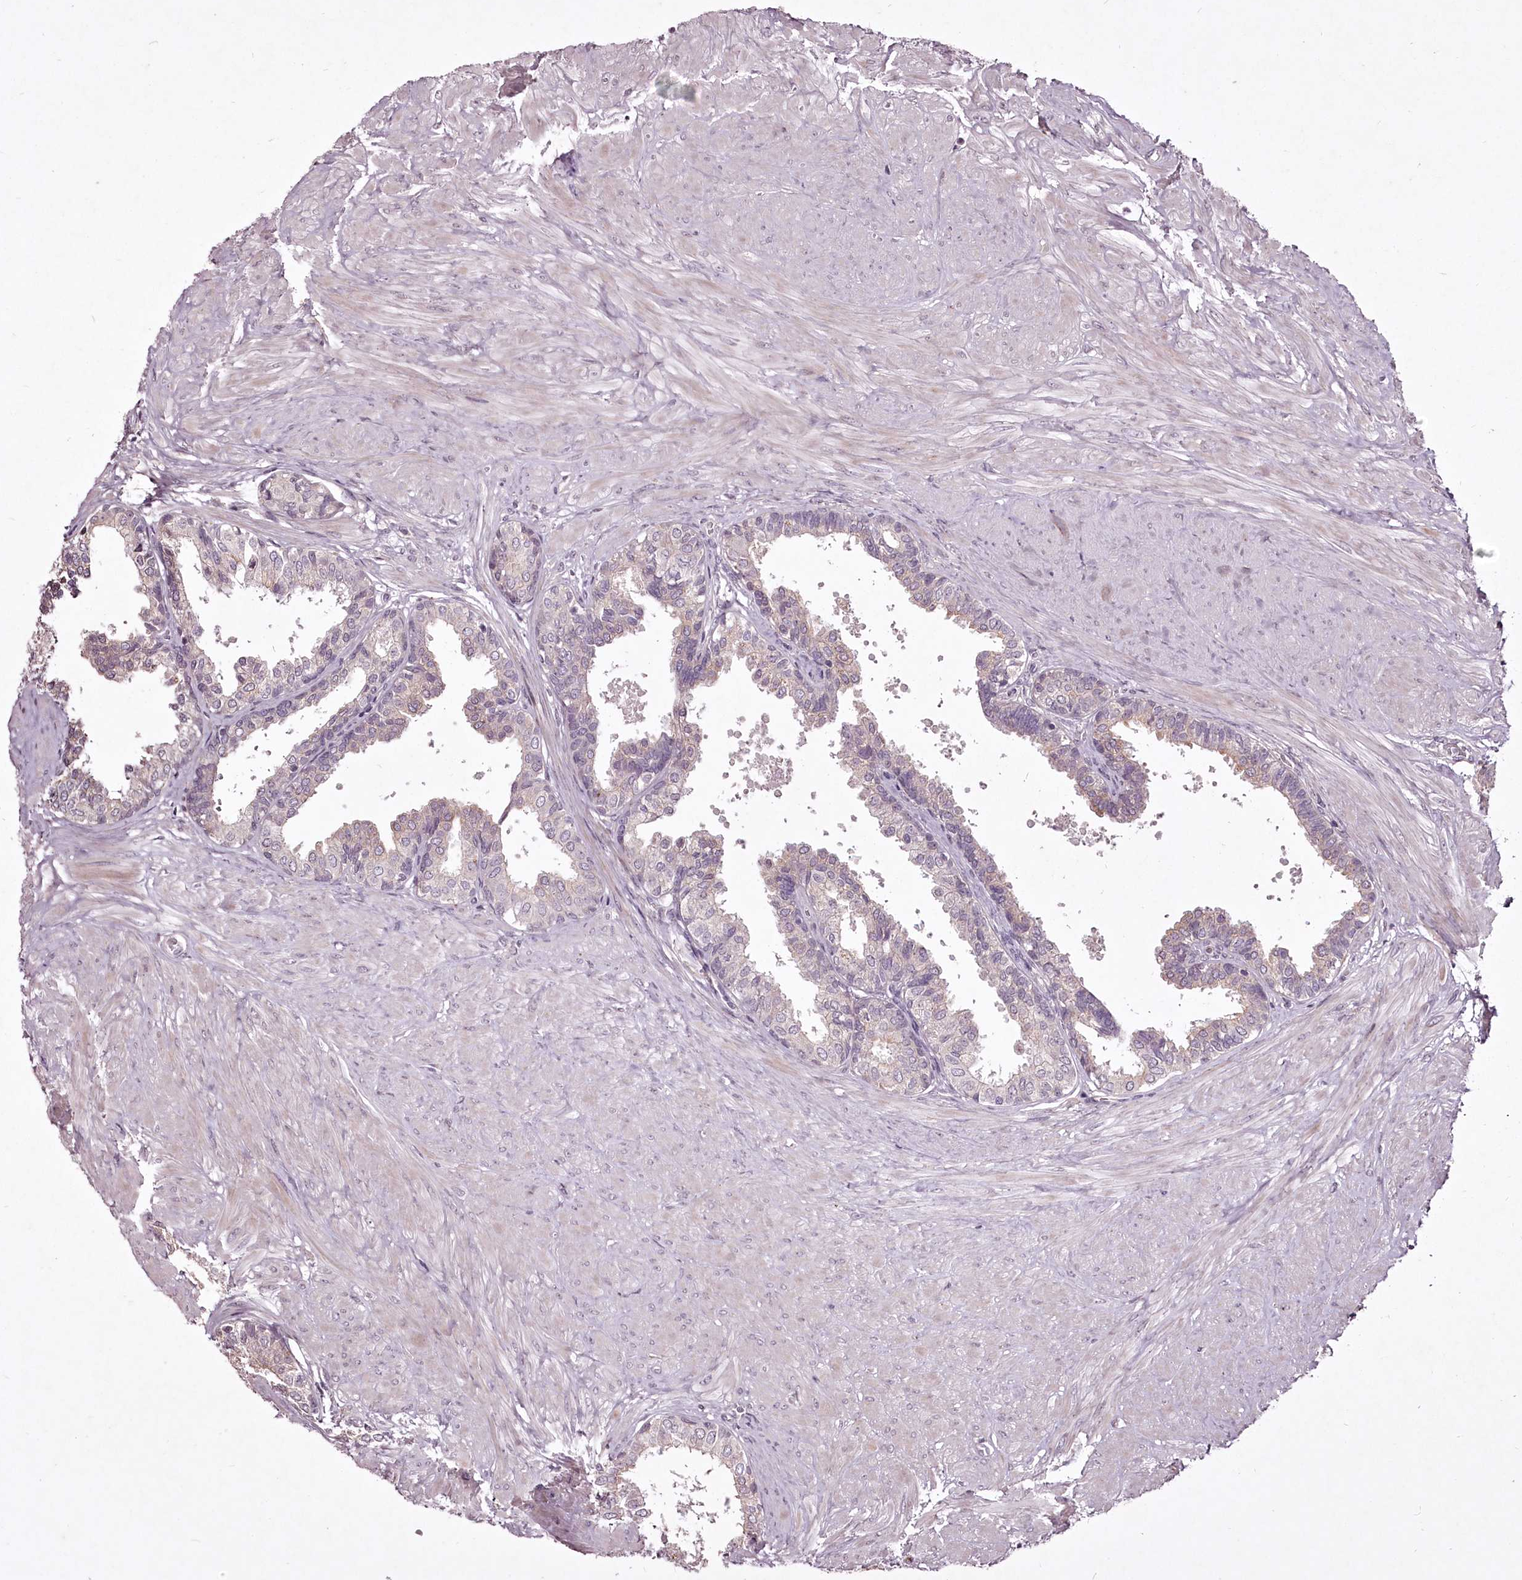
{"staining": {"intensity": "weak", "quantity": "25%-75%", "location": "cytoplasmic/membranous"}, "tissue": "prostate", "cell_type": "Glandular cells", "image_type": "normal", "snomed": [{"axis": "morphology", "description": "Normal tissue, NOS"}, {"axis": "topography", "description": "Prostate"}], "caption": "Immunohistochemical staining of benign prostate exhibits weak cytoplasmic/membranous protein staining in about 25%-75% of glandular cells. Using DAB (3,3'-diaminobenzidine) (brown) and hematoxylin (blue) stains, captured at high magnification using brightfield microscopy.", "gene": "ADRA1D", "patient": {"sex": "male", "age": 48}}